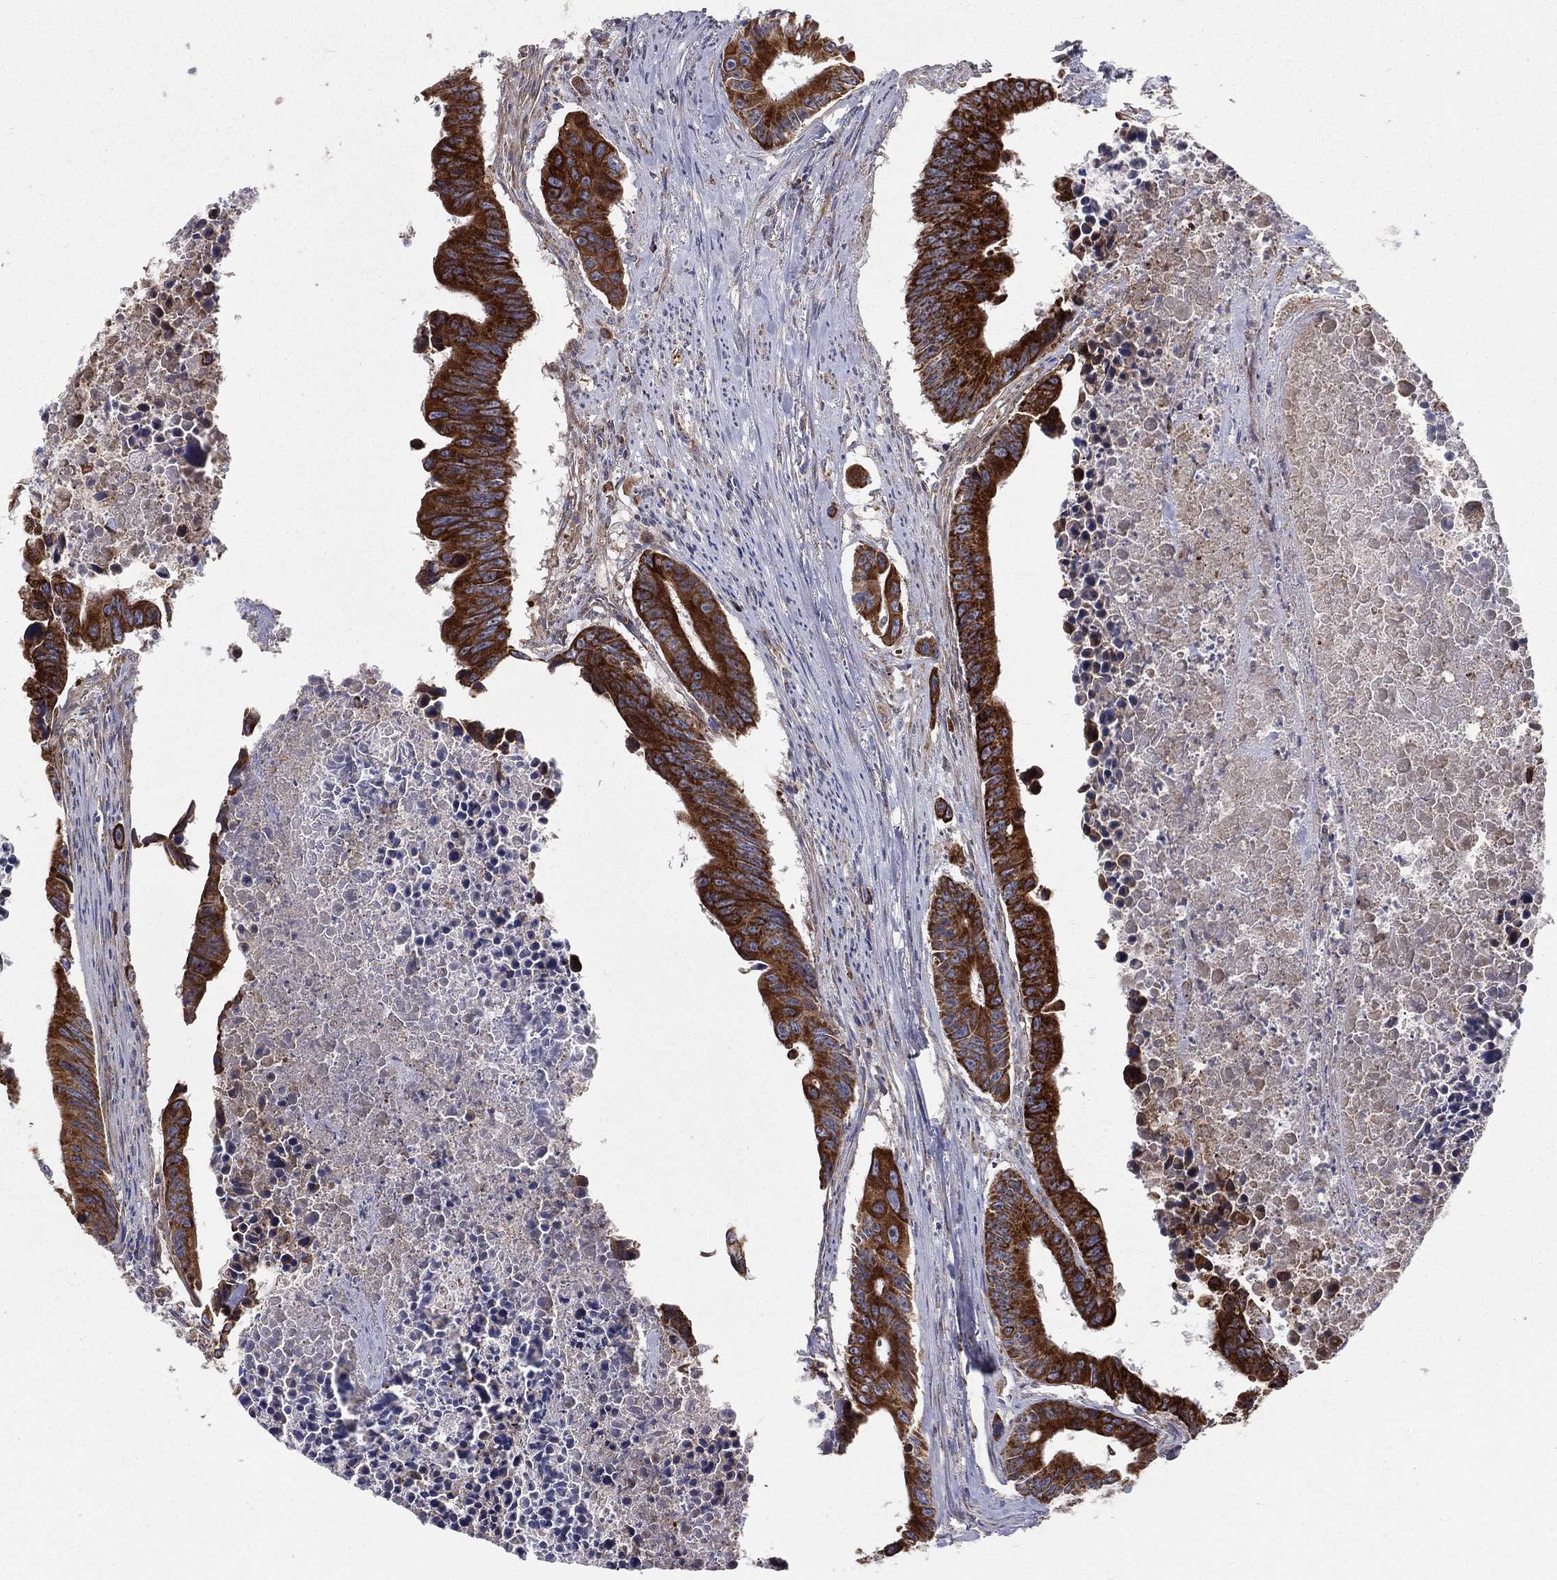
{"staining": {"intensity": "strong", "quantity": ">75%", "location": "cytoplasmic/membranous"}, "tissue": "colorectal cancer", "cell_type": "Tumor cells", "image_type": "cancer", "snomed": [{"axis": "morphology", "description": "Adenocarcinoma, NOS"}, {"axis": "topography", "description": "Colon"}], "caption": "A high-resolution micrograph shows IHC staining of colorectal adenocarcinoma, which shows strong cytoplasmic/membranous staining in about >75% of tumor cells.", "gene": "MIX23", "patient": {"sex": "female", "age": 87}}